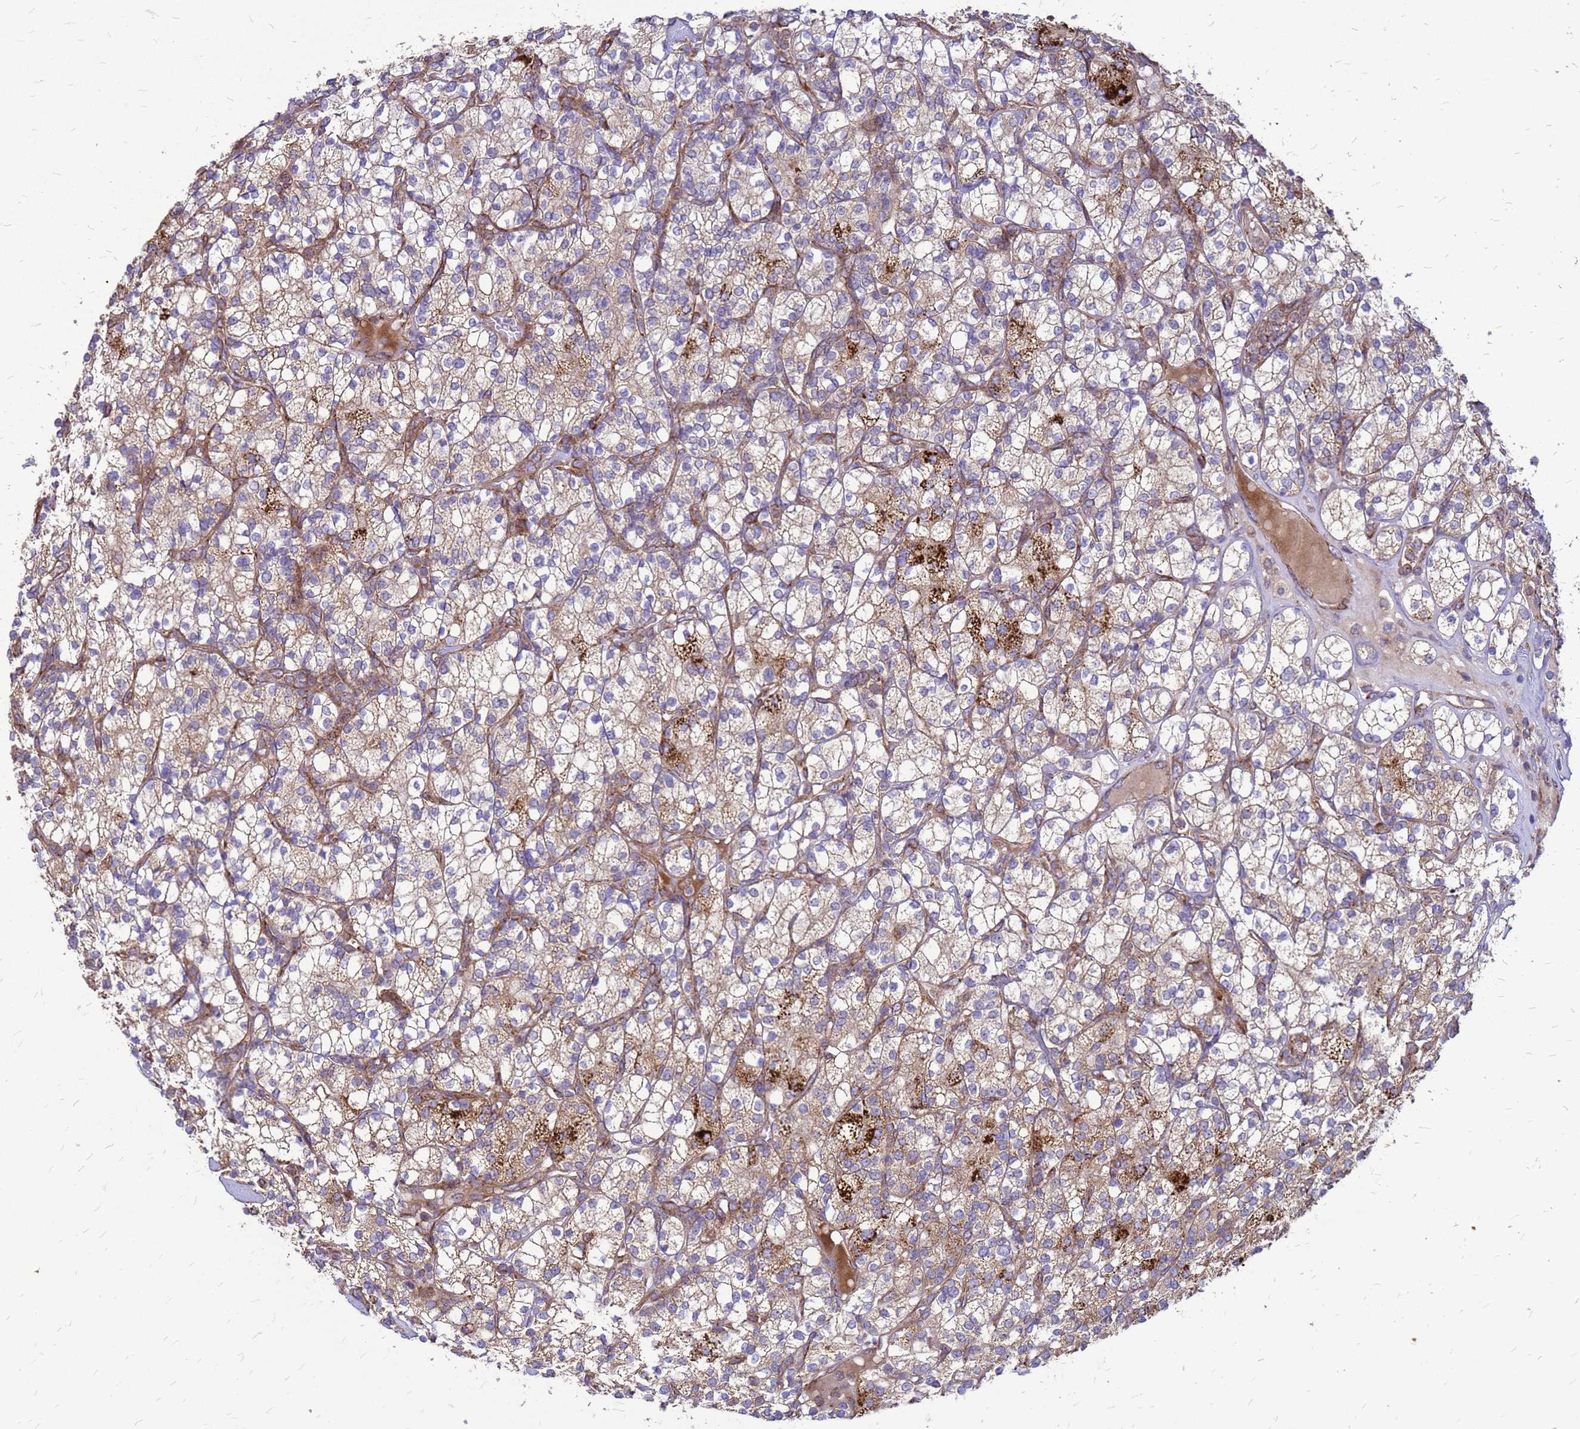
{"staining": {"intensity": "moderate", "quantity": "25%-75%", "location": "cytoplasmic/membranous"}, "tissue": "renal cancer", "cell_type": "Tumor cells", "image_type": "cancer", "snomed": [{"axis": "morphology", "description": "Adenocarcinoma, NOS"}, {"axis": "topography", "description": "Kidney"}], "caption": "Adenocarcinoma (renal) stained for a protein (brown) displays moderate cytoplasmic/membranous positive expression in approximately 25%-75% of tumor cells.", "gene": "FSTL4", "patient": {"sex": "male", "age": 77}}